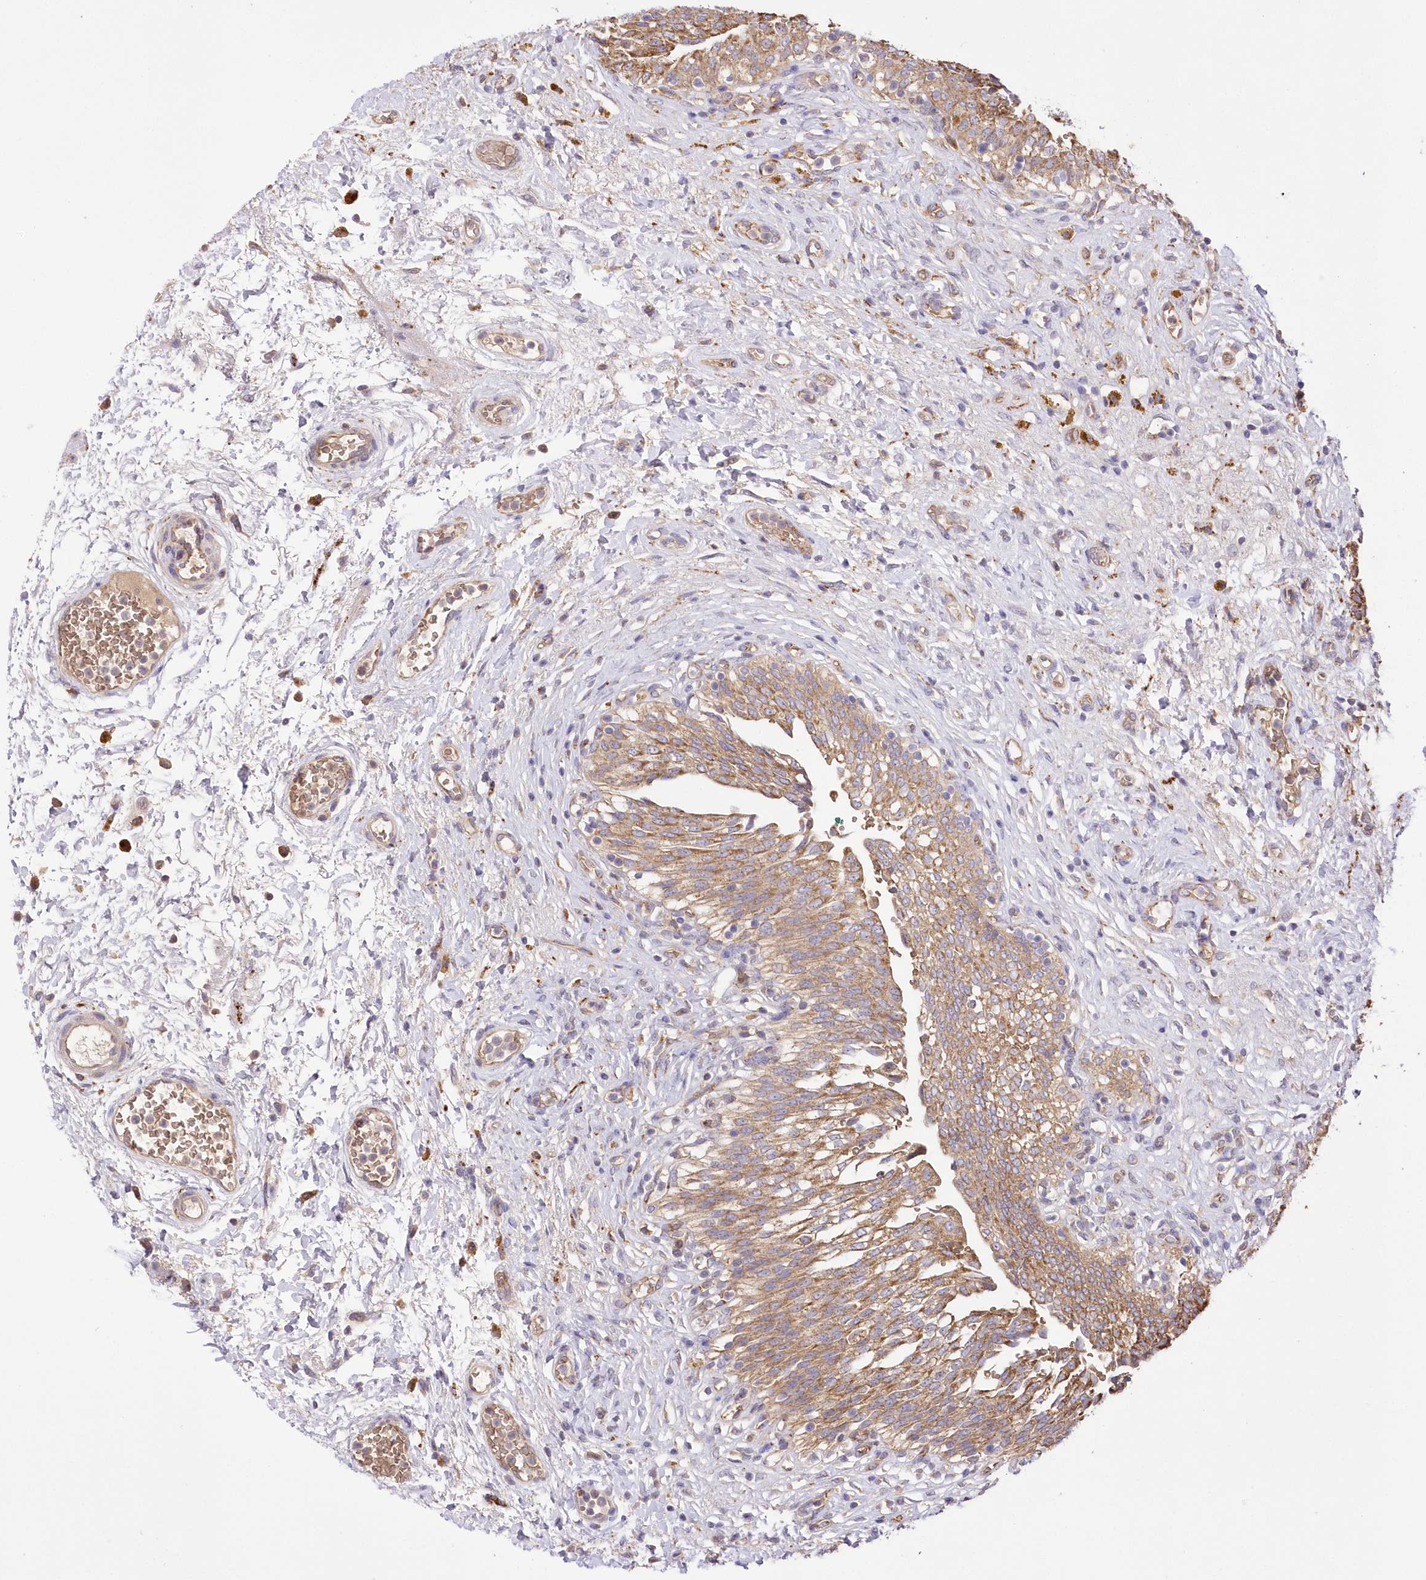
{"staining": {"intensity": "moderate", "quantity": ">75%", "location": "cytoplasmic/membranous"}, "tissue": "urinary bladder", "cell_type": "Urothelial cells", "image_type": "normal", "snomed": [{"axis": "morphology", "description": "Urothelial carcinoma, High grade"}, {"axis": "topography", "description": "Urinary bladder"}], "caption": "The histopathology image reveals staining of normal urinary bladder, revealing moderate cytoplasmic/membranous protein expression (brown color) within urothelial cells.", "gene": "FCHO2", "patient": {"sex": "male", "age": 46}}